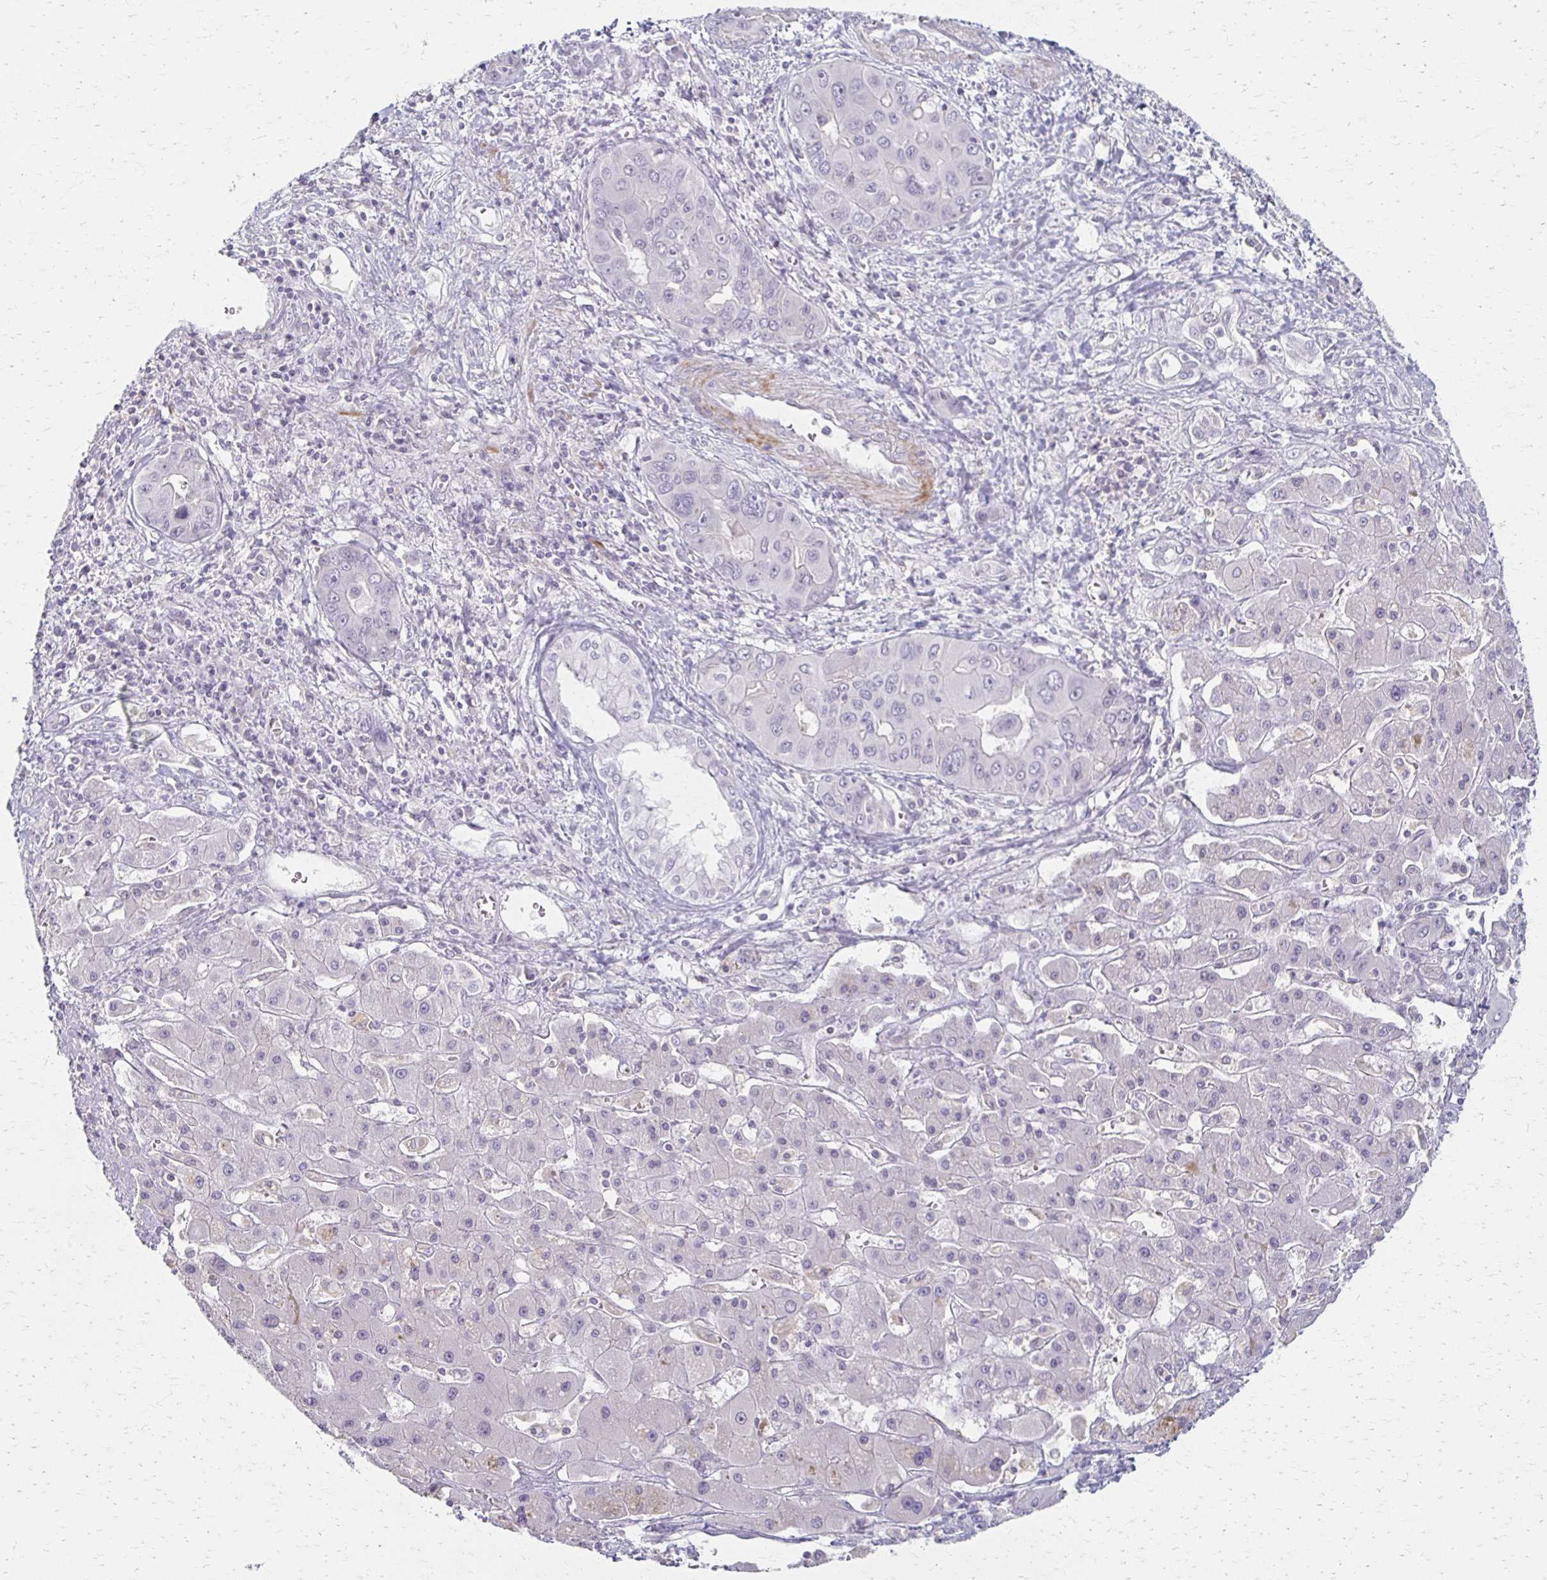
{"staining": {"intensity": "negative", "quantity": "none", "location": "none"}, "tissue": "liver cancer", "cell_type": "Tumor cells", "image_type": "cancer", "snomed": [{"axis": "morphology", "description": "Cholangiocarcinoma"}, {"axis": "topography", "description": "Liver"}], "caption": "The image displays no significant expression in tumor cells of cholangiocarcinoma (liver).", "gene": "FOXO4", "patient": {"sex": "male", "age": 67}}